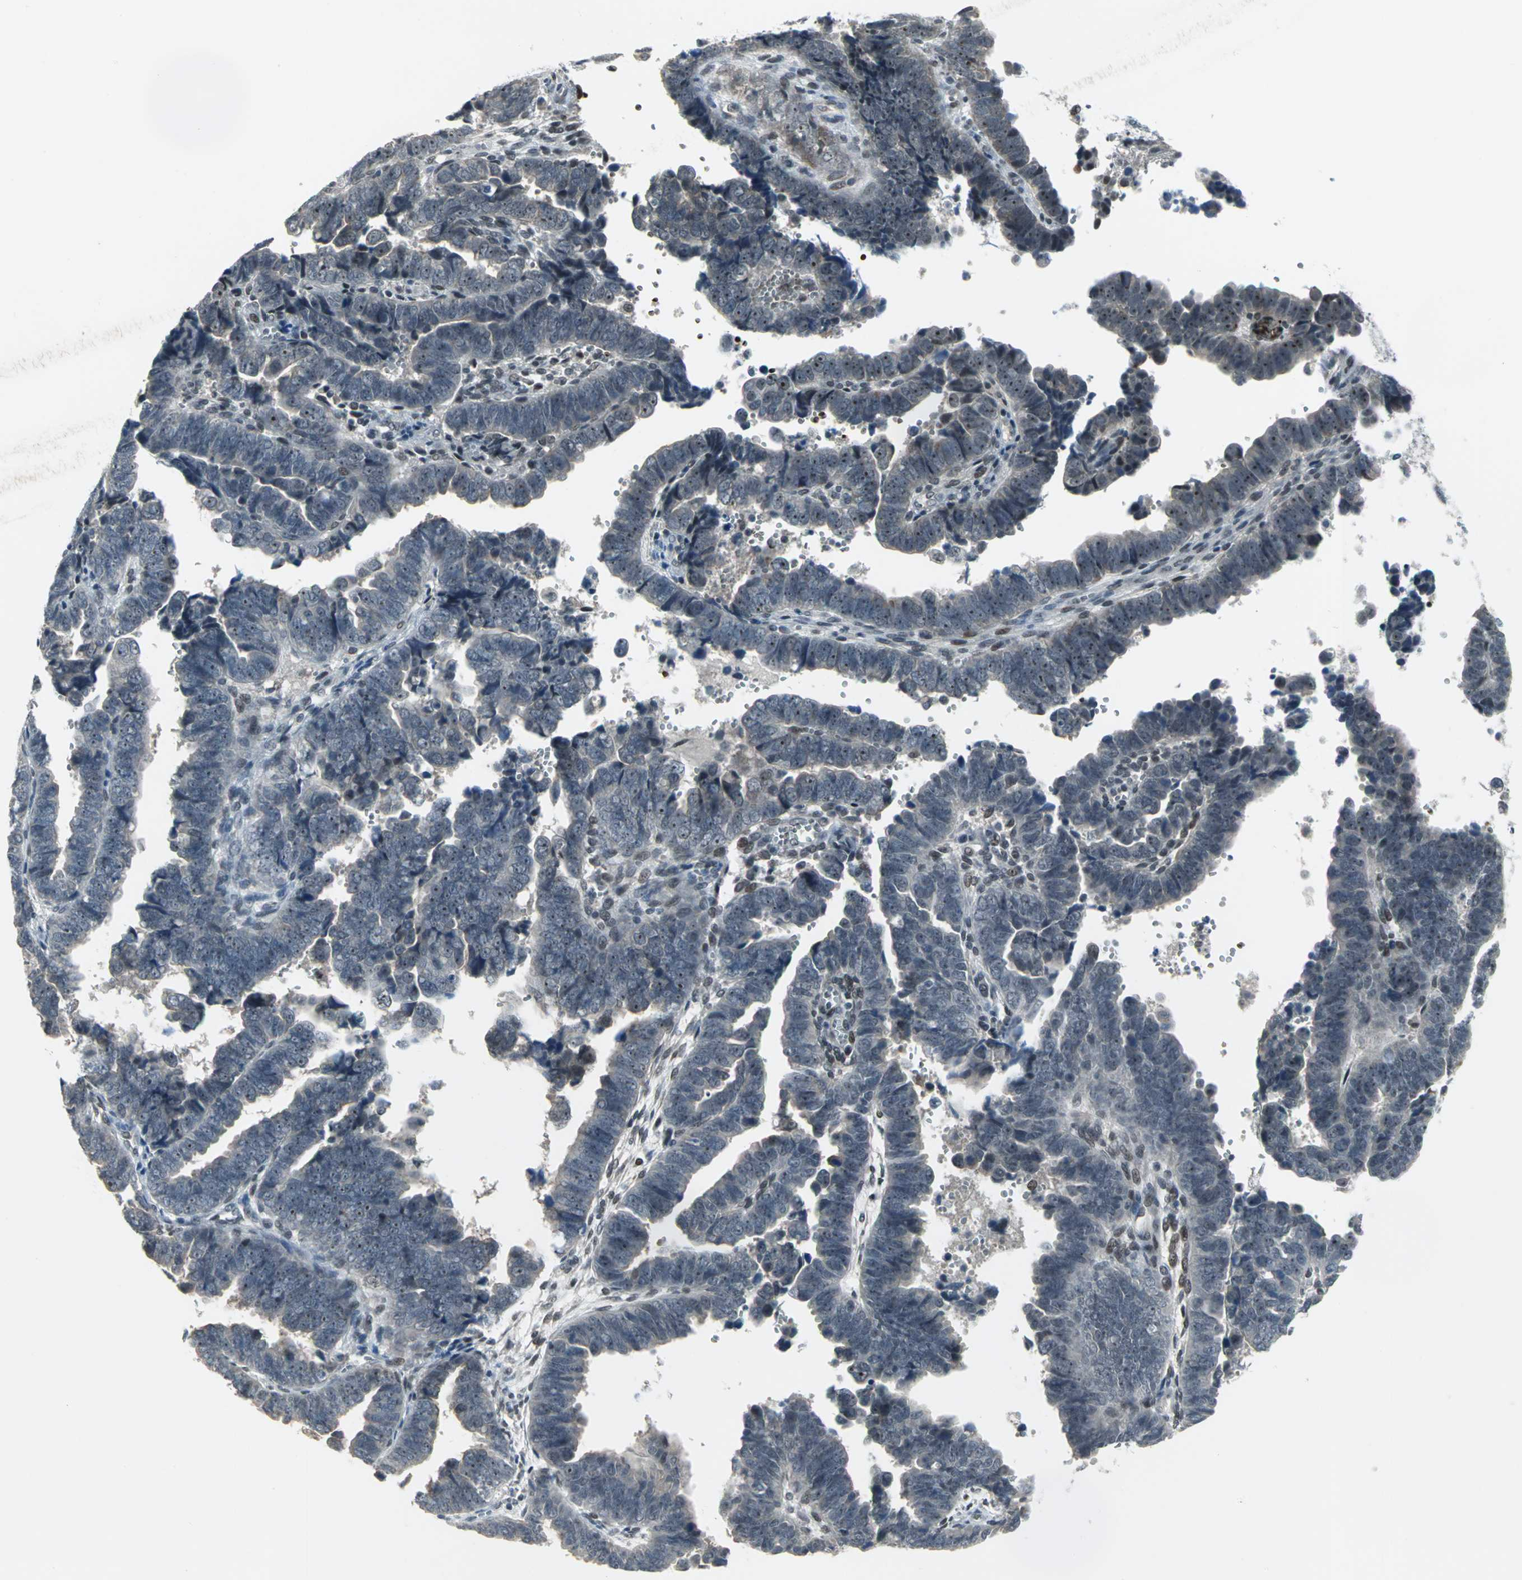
{"staining": {"intensity": "moderate", "quantity": "25%-75%", "location": "nuclear"}, "tissue": "endometrial cancer", "cell_type": "Tumor cells", "image_type": "cancer", "snomed": [{"axis": "morphology", "description": "Adenocarcinoma, NOS"}, {"axis": "topography", "description": "Endometrium"}], "caption": "IHC histopathology image of human endometrial cancer (adenocarcinoma) stained for a protein (brown), which exhibits medium levels of moderate nuclear staining in approximately 25%-75% of tumor cells.", "gene": "GLI3", "patient": {"sex": "female", "age": 75}}